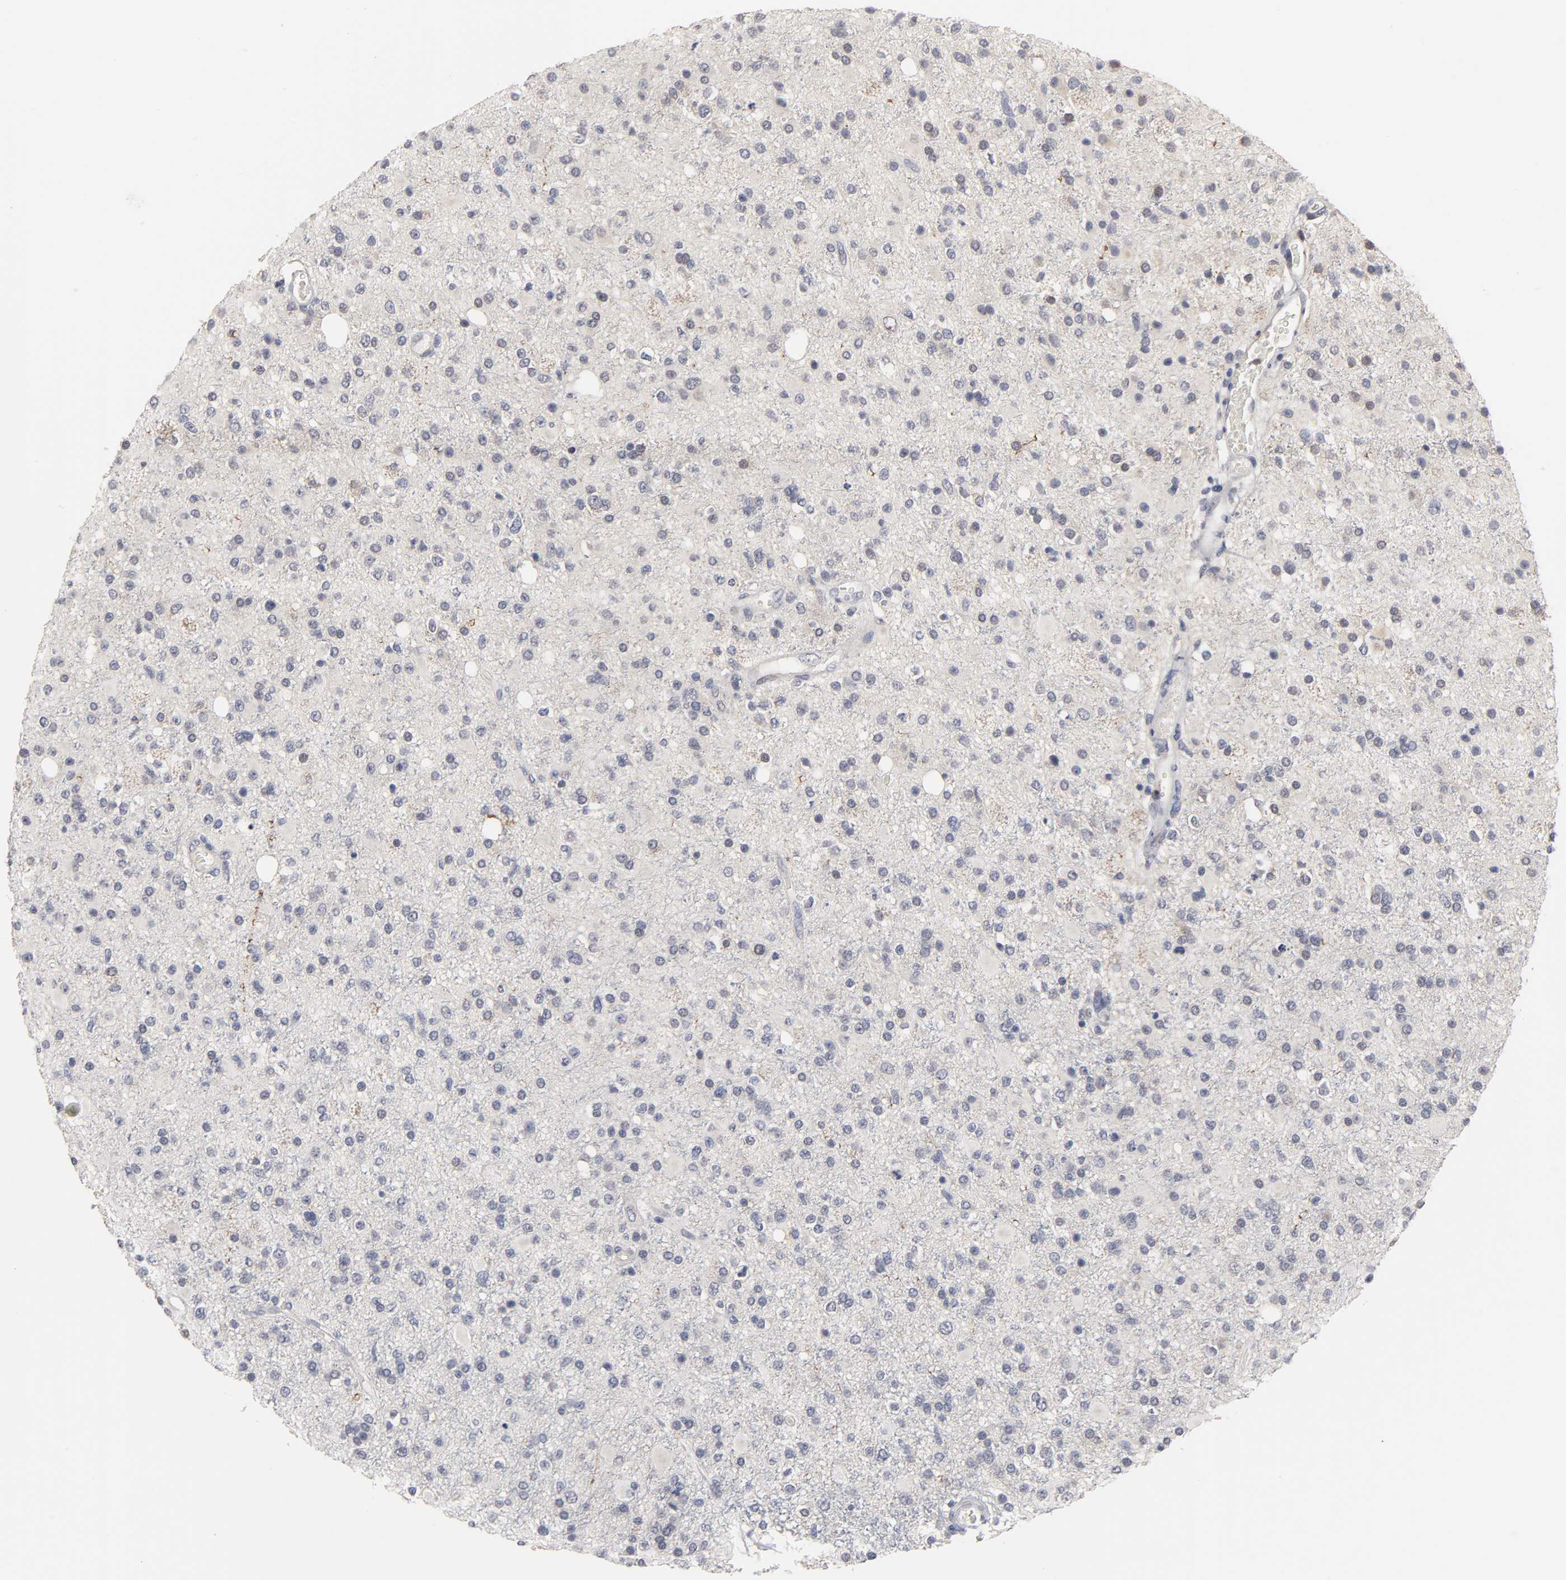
{"staining": {"intensity": "moderate", "quantity": "<25%", "location": "cytoplasmic/membranous,nuclear"}, "tissue": "glioma", "cell_type": "Tumor cells", "image_type": "cancer", "snomed": [{"axis": "morphology", "description": "Glioma, malignant, High grade"}, {"axis": "topography", "description": "Brain"}], "caption": "Immunohistochemical staining of human malignant high-grade glioma demonstrates moderate cytoplasmic/membranous and nuclear protein staining in approximately <25% of tumor cells. (DAB (3,3'-diaminobenzidine) IHC, brown staining for protein, blue staining for nuclei).", "gene": "HNF4A", "patient": {"sex": "male", "age": 33}}